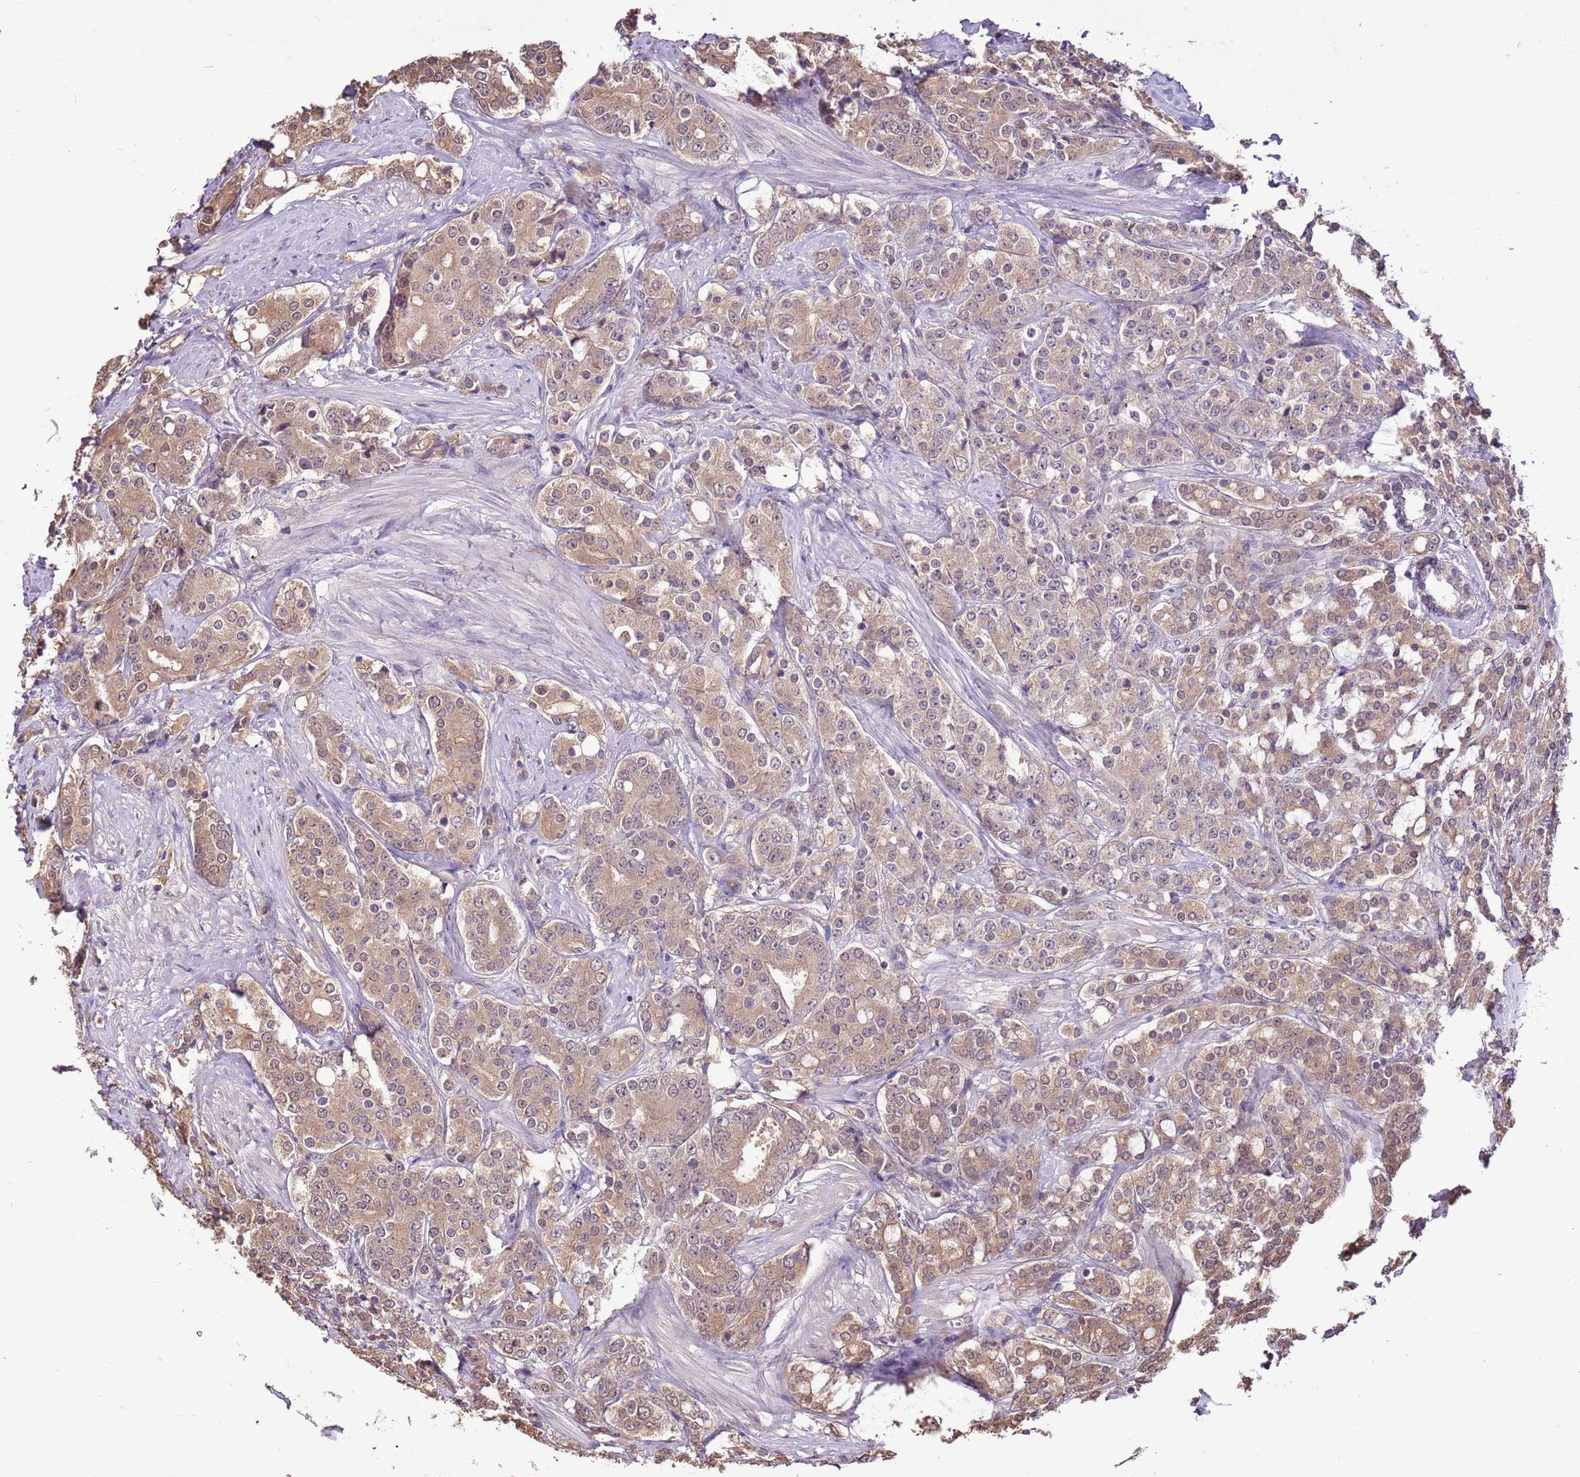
{"staining": {"intensity": "weak", "quantity": ">75%", "location": "cytoplasmic/membranous"}, "tissue": "prostate cancer", "cell_type": "Tumor cells", "image_type": "cancer", "snomed": [{"axis": "morphology", "description": "Adenocarcinoma, High grade"}, {"axis": "topography", "description": "Prostate"}], "caption": "Prostate cancer stained with a protein marker exhibits weak staining in tumor cells.", "gene": "BBS5", "patient": {"sex": "male", "age": 62}}